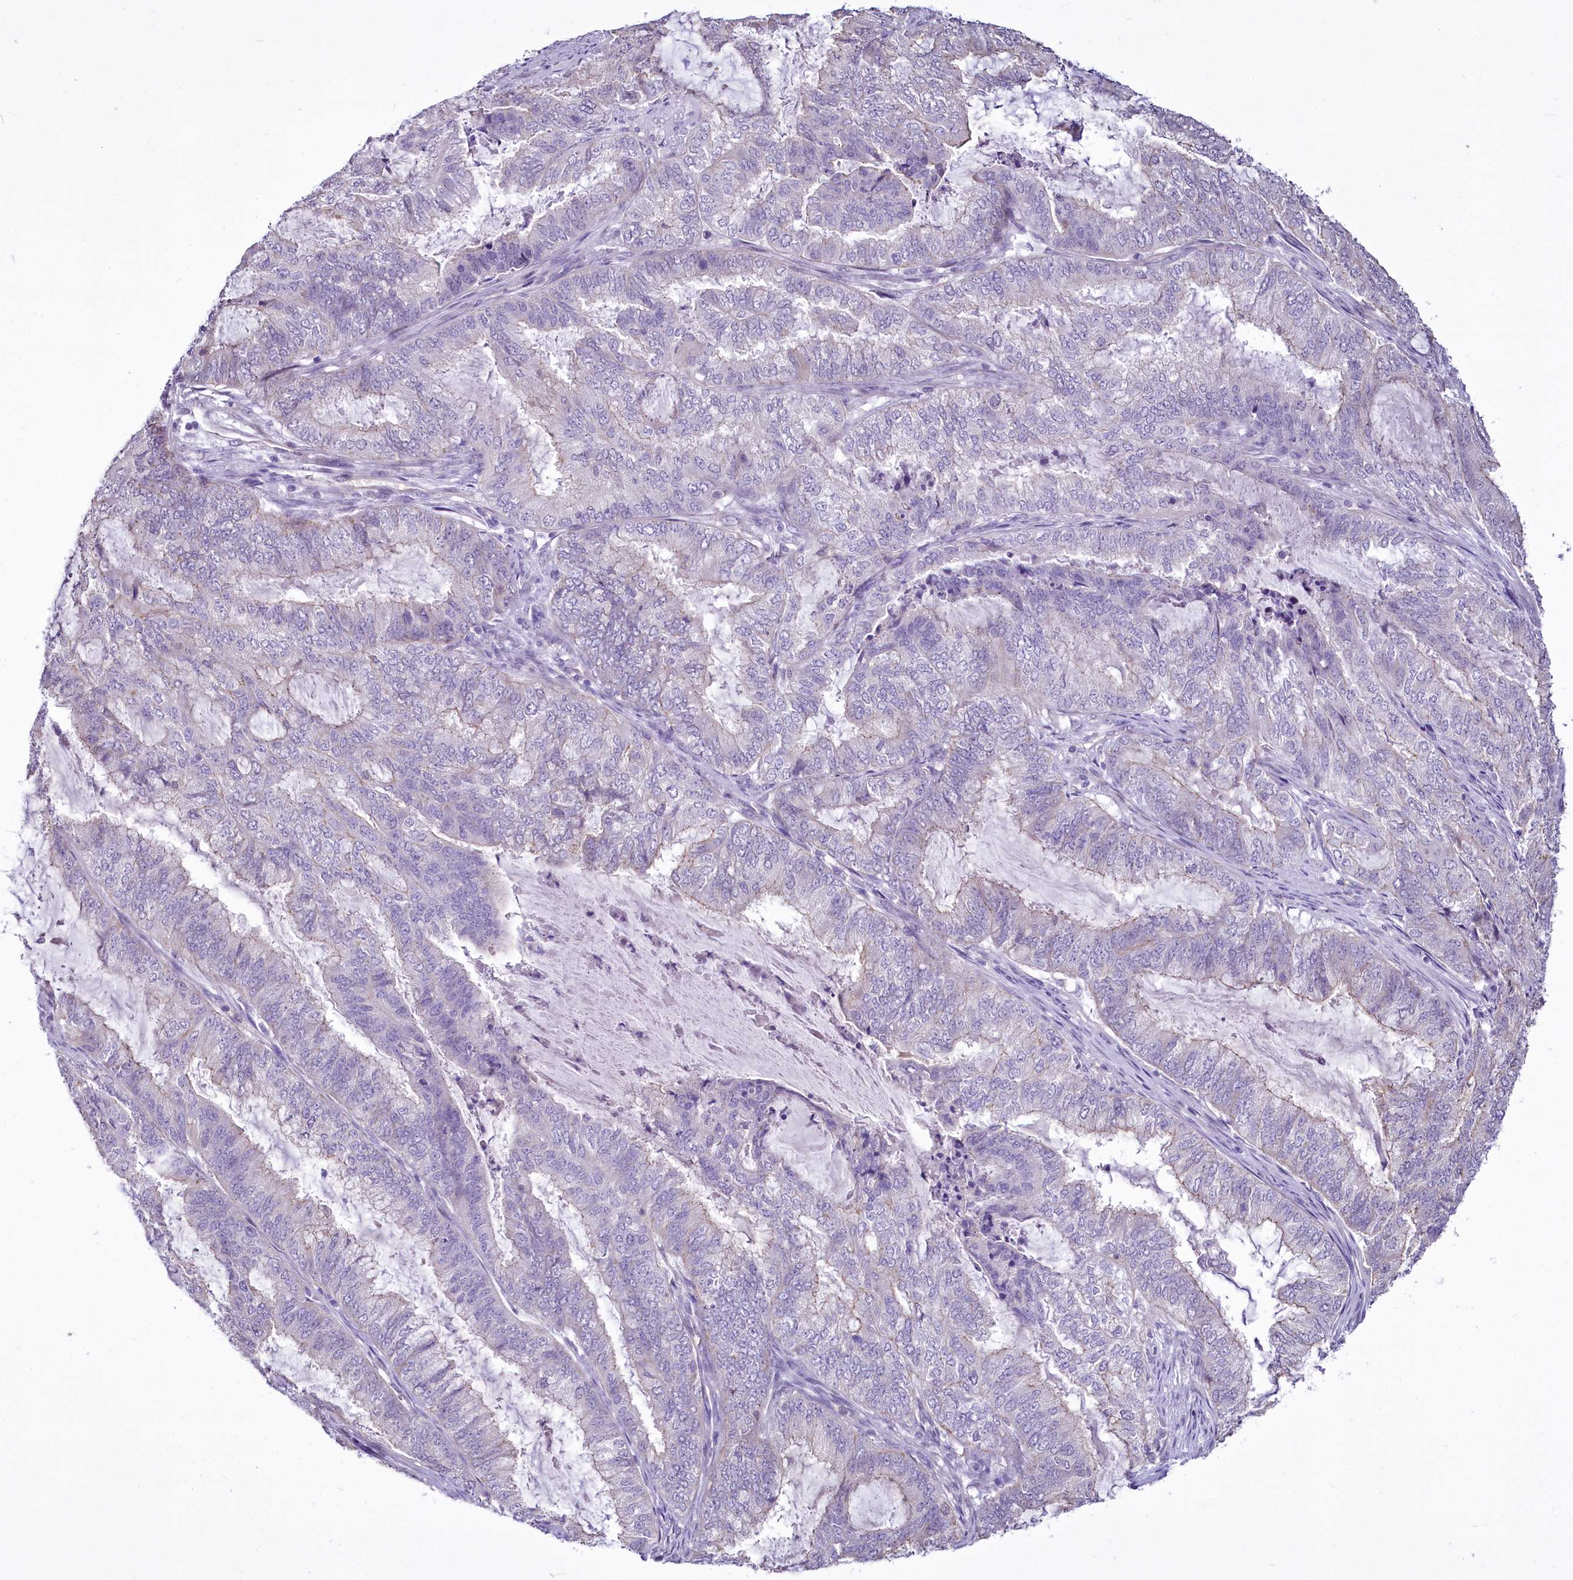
{"staining": {"intensity": "negative", "quantity": "none", "location": "none"}, "tissue": "endometrial cancer", "cell_type": "Tumor cells", "image_type": "cancer", "snomed": [{"axis": "morphology", "description": "Adenocarcinoma, NOS"}, {"axis": "topography", "description": "Endometrium"}], "caption": "High power microscopy image of an IHC image of adenocarcinoma (endometrial), revealing no significant positivity in tumor cells. (Immunohistochemistry, brightfield microscopy, high magnification).", "gene": "BANK1", "patient": {"sex": "female", "age": 51}}